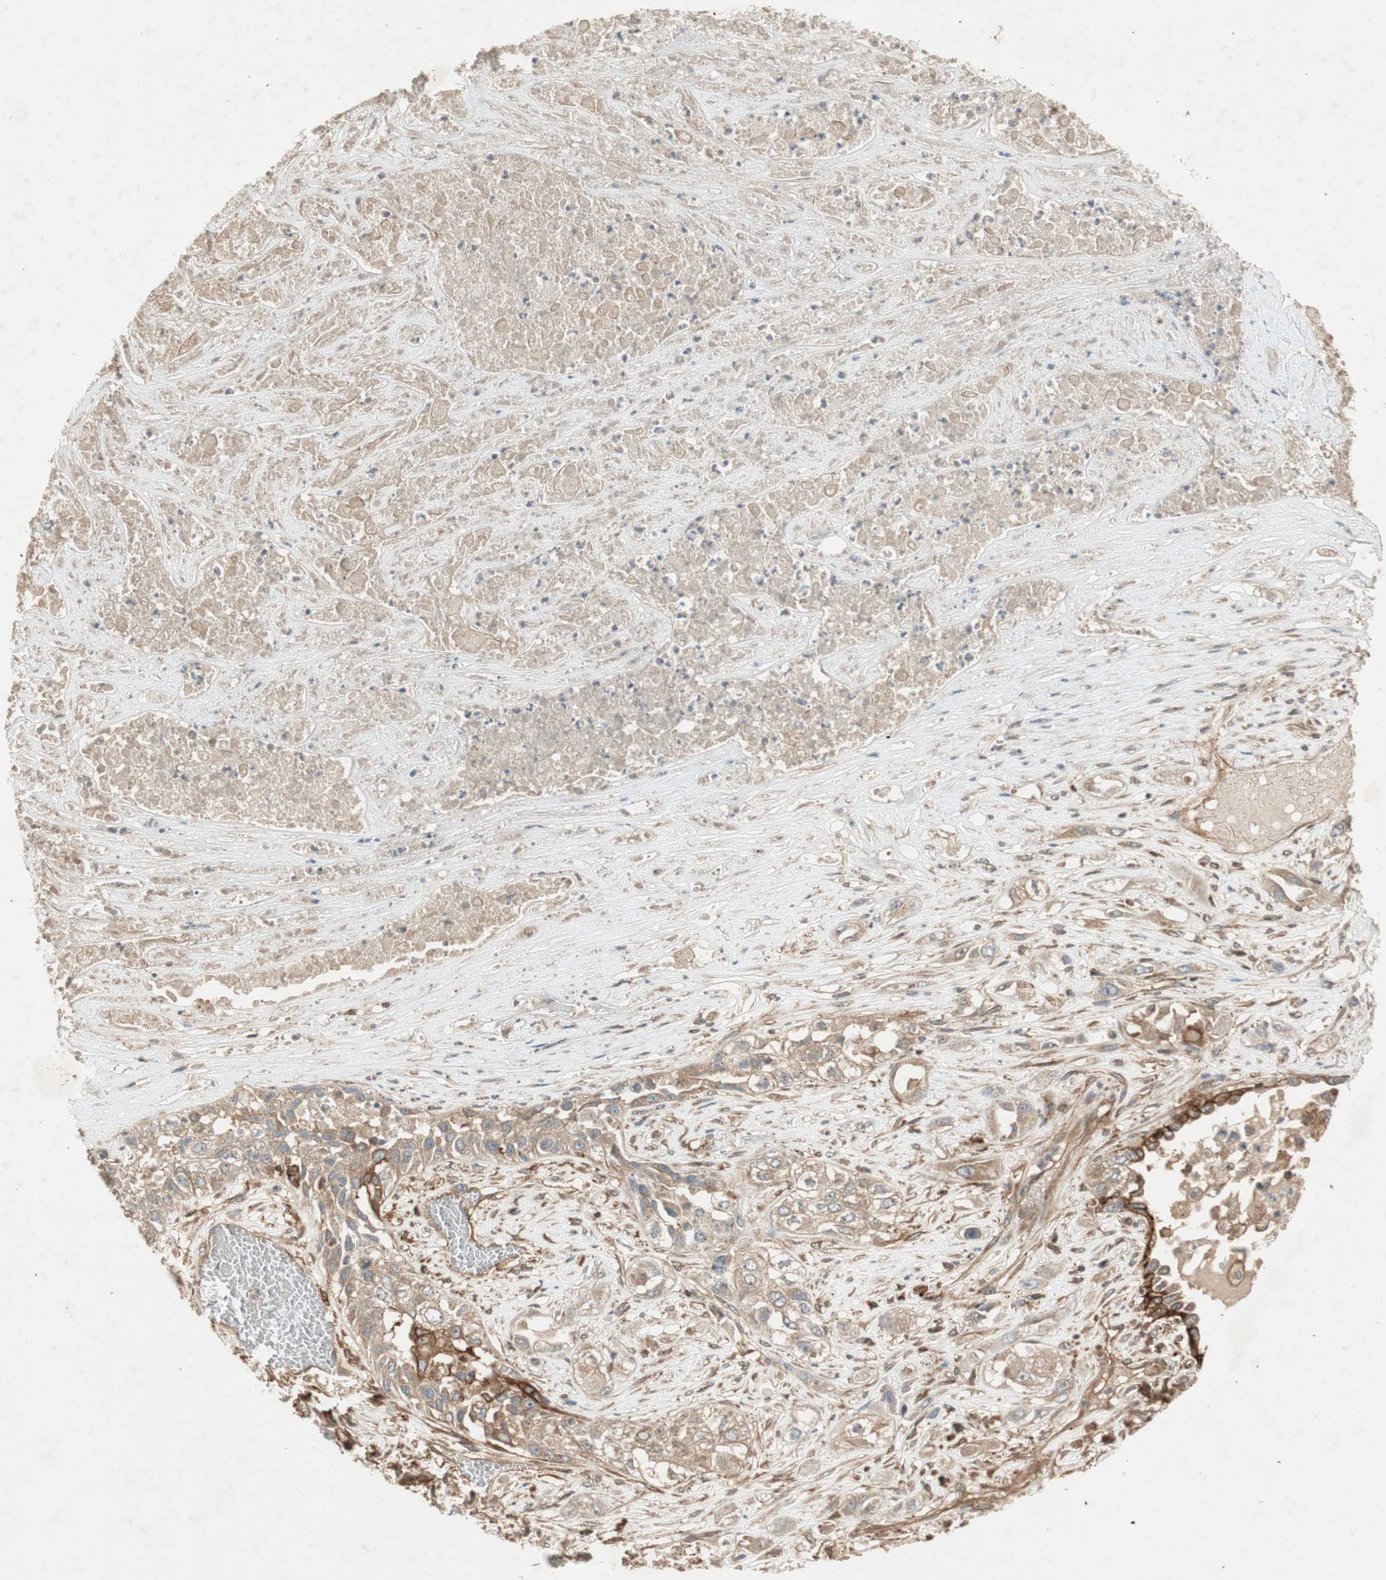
{"staining": {"intensity": "weak", "quantity": ">75%", "location": "cytoplasmic/membranous"}, "tissue": "lung cancer", "cell_type": "Tumor cells", "image_type": "cancer", "snomed": [{"axis": "morphology", "description": "Squamous cell carcinoma, NOS"}, {"axis": "topography", "description": "Lung"}], "caption": "Lung squamous cell carcinoma was stained to show a protein in brown. There is low levels of weak cytoplasmic/membranous staining in about >75% of tumor cells.", "gene": "BTN3A3", "patient": {"sex": "male", "age": 71}}